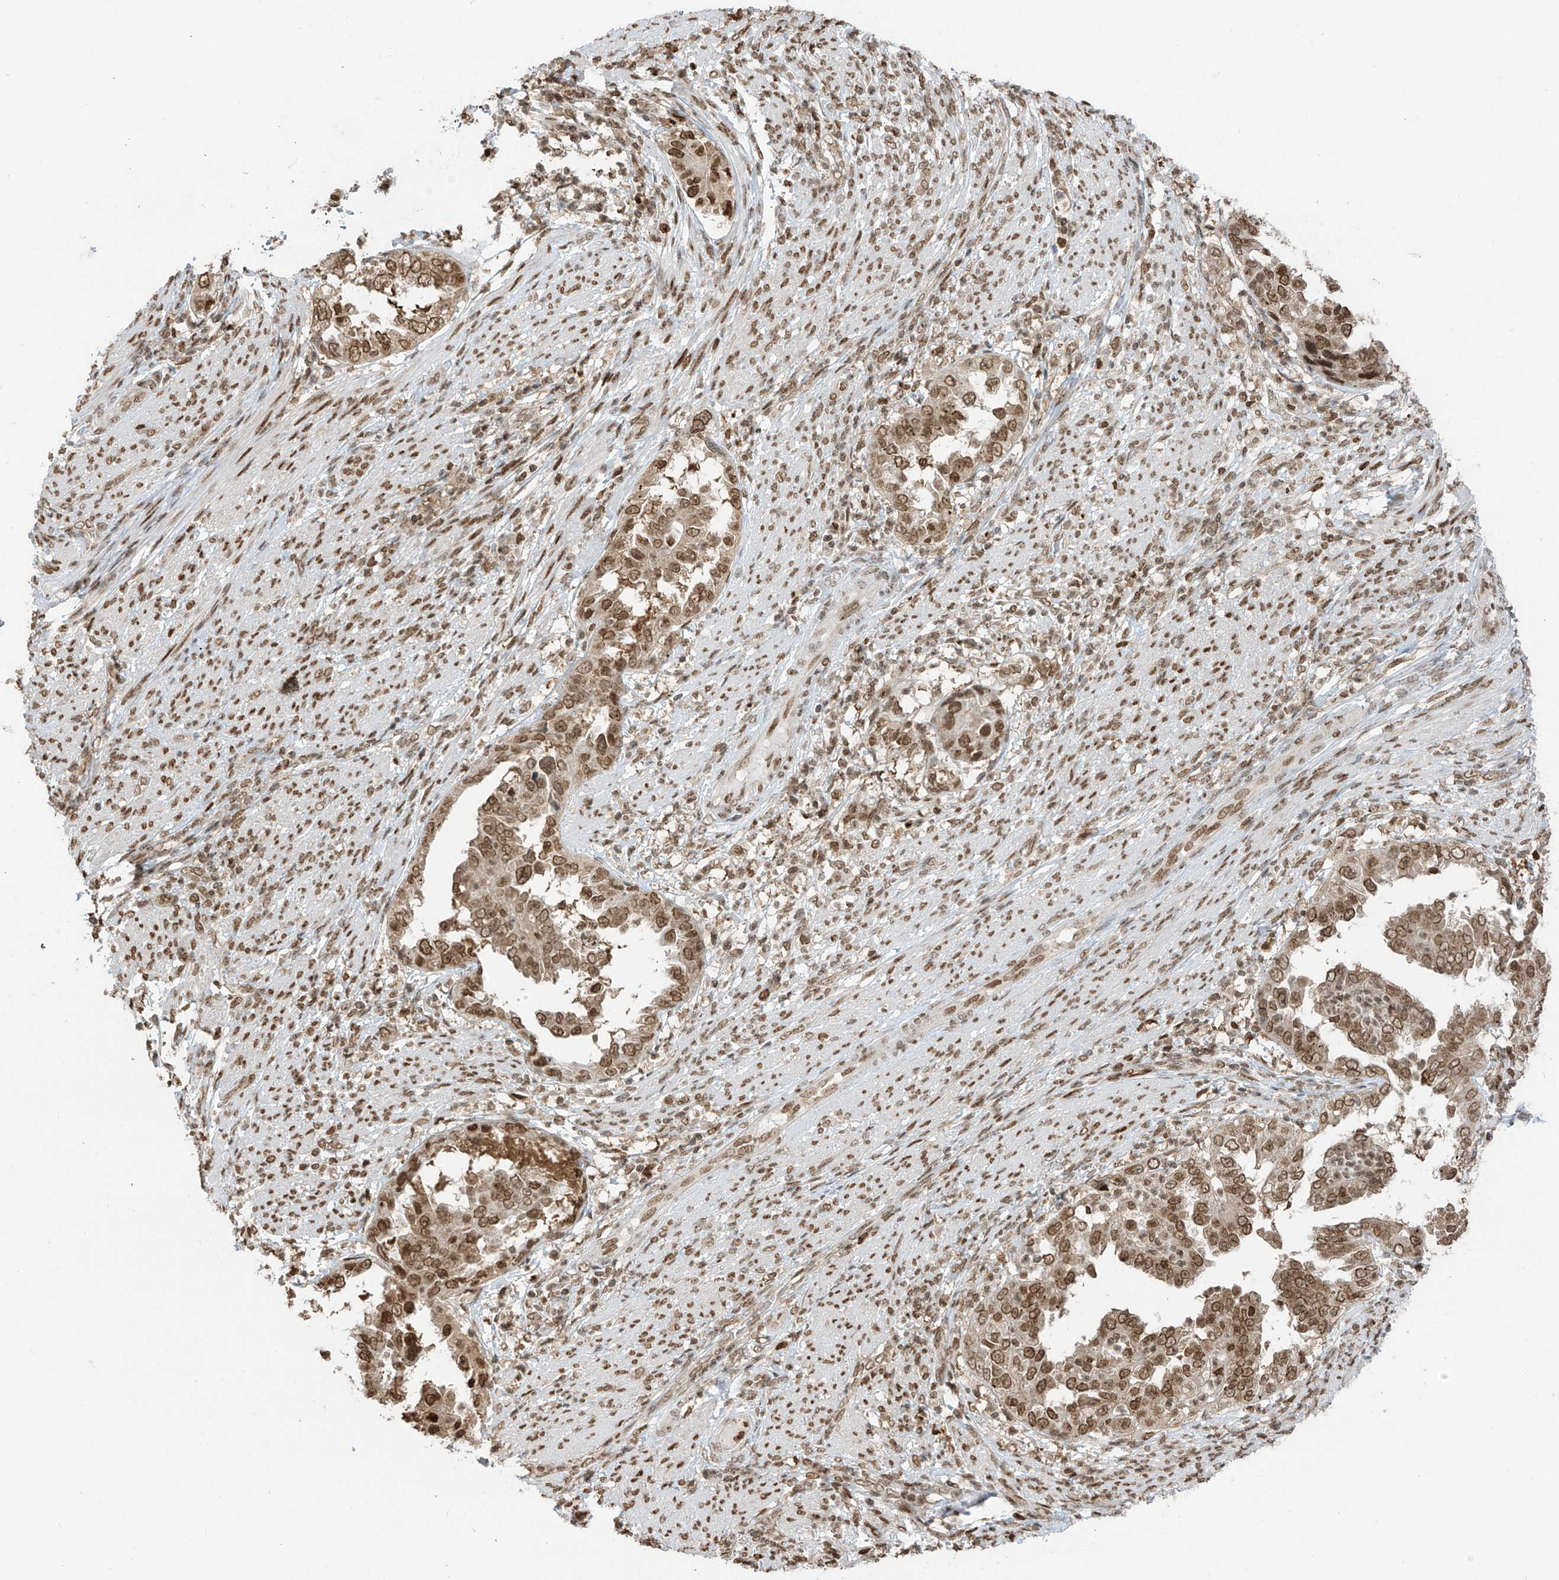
{"staining": {"intensity": "moderate", "quantity": ">75%", "location": "cytoplasmic/membranous,nuclear"}, "tissue": "endometrial cancer", "cell_type": "Tumor cells", "image_type": "cancer", "snomed": [{"axis": "morphology", "description": "Adenocarcinoma, NOS"}, {"axis": "topography", "description": "Endometrium"}], "caption": "Moderate cytoplasmic/membranous and nuclear staining is present in approximately >75% of tumor cells in endometrial cancer (adenocarcinoma).", "gene": "KPNB1", "patient": {"sex": "female", "age": 85}}